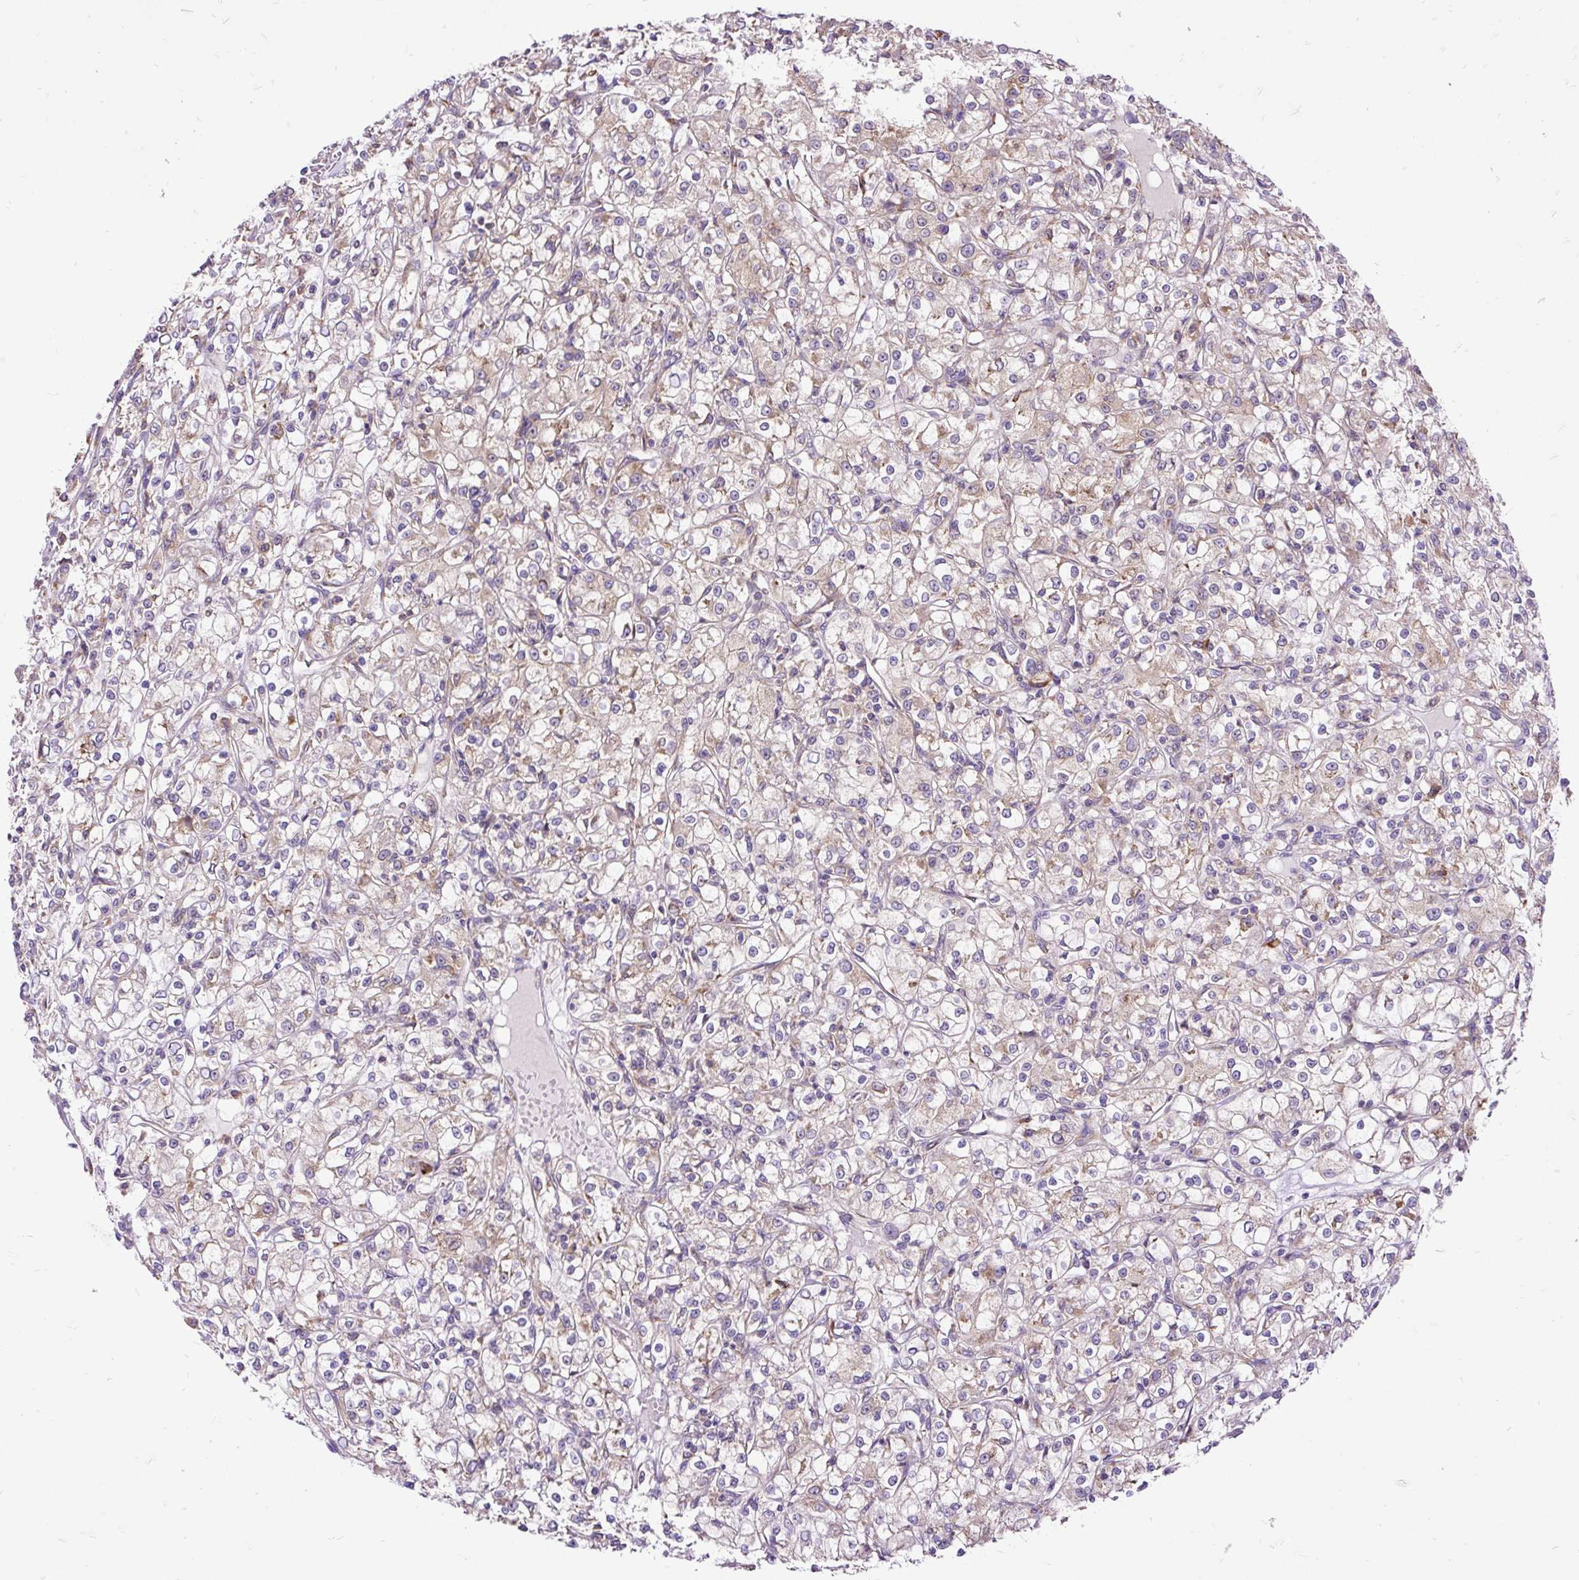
{"staining": {"intensity": "weak", "quantity": "25%-75%", "location": "cytoplasmic/membranous"}, "tissue": "renal cancer", "cell_type": "Tumor cells", "image_type": "cancer", "snomed": [{"axis": "morphology", "description": "Adenocarcinoma, NOS"}, {"axis": "topography", "description": "Kidney"}], "caption": "Renal cancer stained for a protein (brown) displays weak cytoplasmic/membranous positive positivity in approximately 25%-75% of tumor cells.", "gene": "RPS5", "patient": {"sex": "female", "age": 59}}